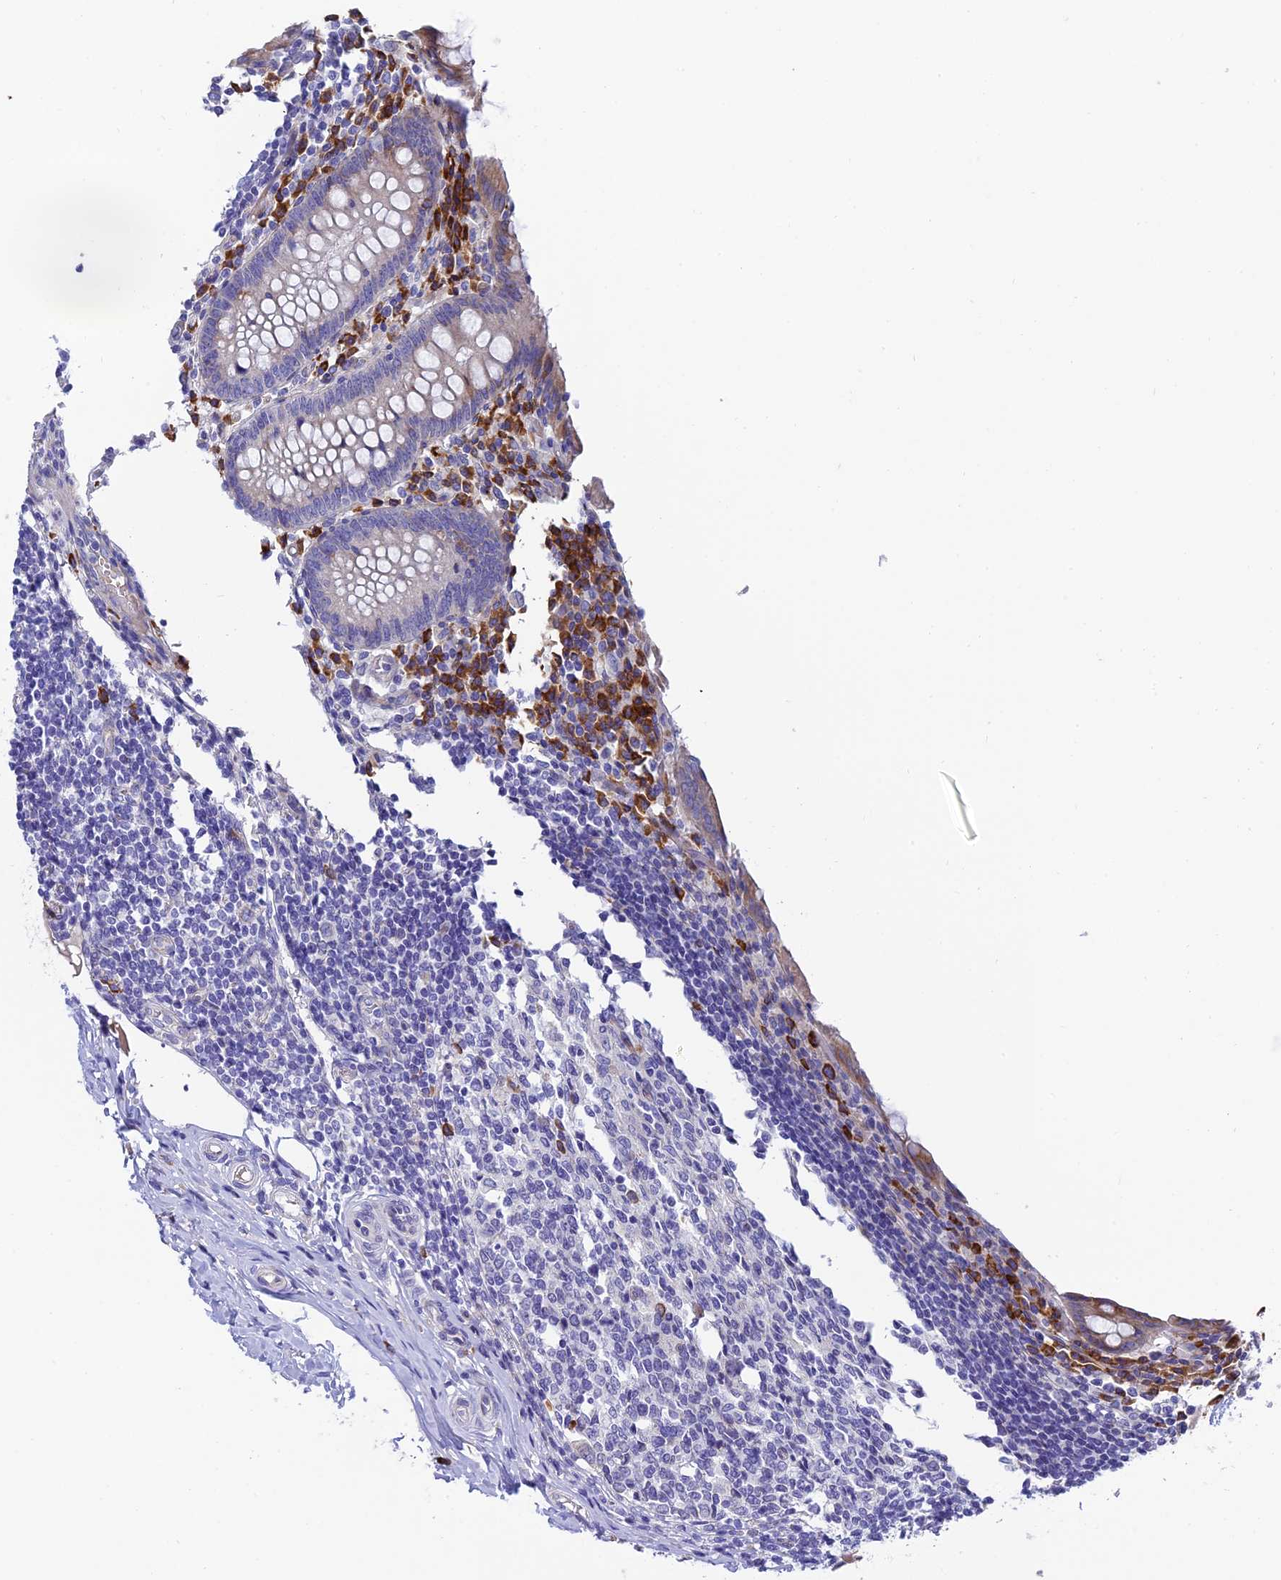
{"staining": {"intensity": "weak", "quantity": "<25%", "location": "cytoplasmic/membranous"}, "tissue": "appendix", "cell_type": "Glandular cells", "image_type": "normal", "snomed": [{"axis": "morphology", "description": "Normal tissue, NOS"}, {"axis": "topography", "description": "Appendix"}], "caption": "Immunohistochemical staining of normal appendix reveals no significant staining in glandular cells. (DAB IHC visualized using brightfield microscopy, high magnification).", "gene": "MACIR", "patient": {"sex": "female", "age": 17}}